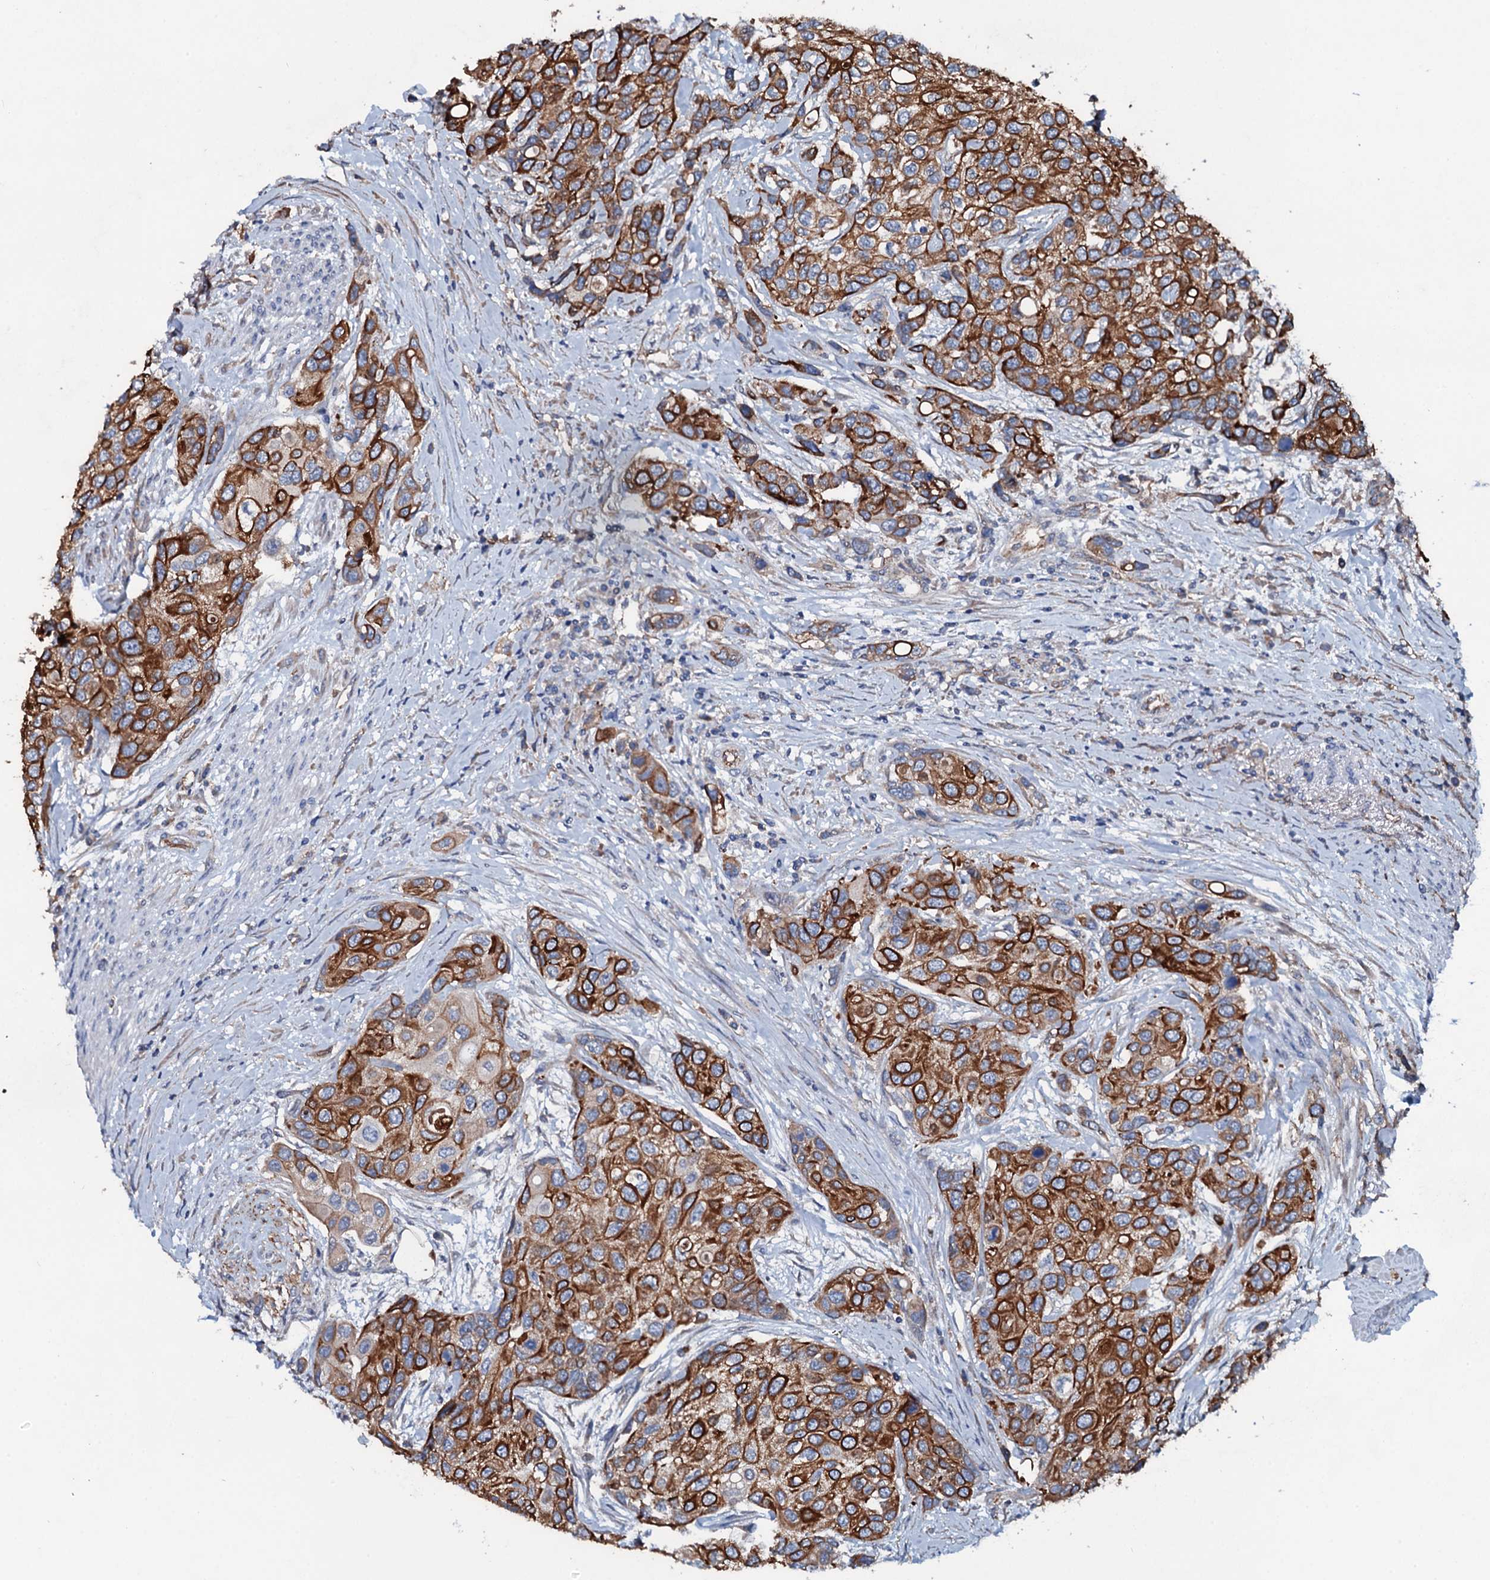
{"staining": {"intensity": "strong", "quantity": ">75%", "location": "cytoplasmic/membranous"}, "tissue": "urothelial cancer", "cell_type": "Tumor cells", "image_type": "cancer", "snomed": [{"axis": "morphology", "description": "Normal tissue, NOS"}, {"axis": "morphology", "description": "Urothelial carcinoma, High grade"}, {"axis": "topography", "description": "Vascular tissue"}, {"axis": "topography", "description": "Urinary bladder"}], "caption": "Protein staining by immunohistochemistry (IHC) displays strong cytoplasmic/membranous expression in approximately >75% of tumor cells in urothelial carcinoma (high-grade).", "gene": "DMAC2", "patient": {"sex": "female", "age": 56}}